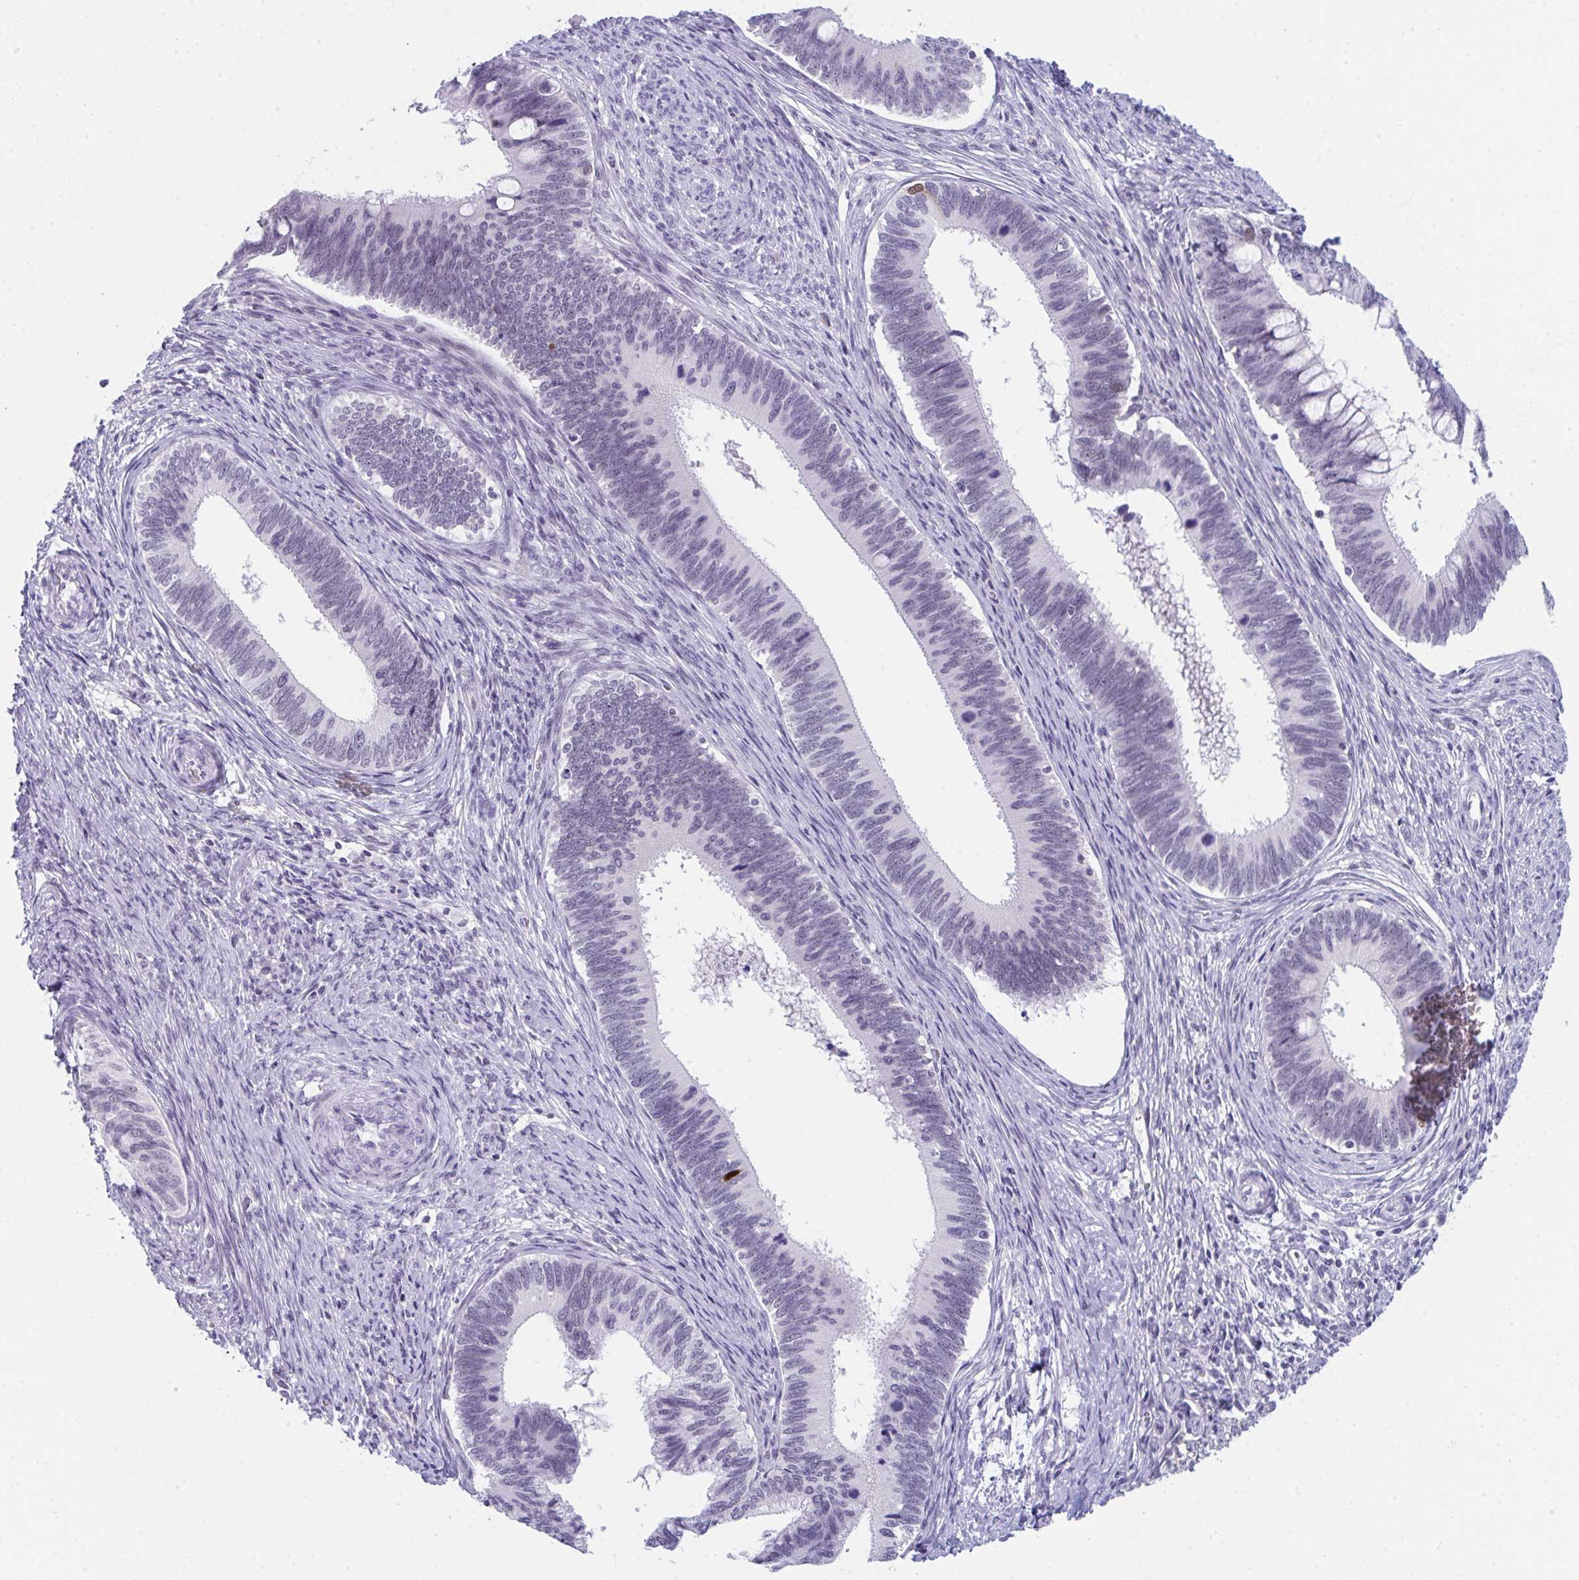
{"staining": {"intensity": "negative", "quantity": "none", "location": "none"}, "tissue": "cervical cancer", "cell_type": "Tumor cells", "image_type": "cancer", "snomed": [{"axis": "morphology", "description": "Adenocarcinoma, NOS"}, {"axis": "topography", "description": "Cervix"}], "caption": "This image is of cervical cancer (adenocarcinoma) stained with immunohistochemistry (IHC) to label a protein in brown with the nuclei are counter-stained blue. There is no expression in tumor cells.", "gene": "CDK13", "patient": {"sex": "female", "age": 42}}